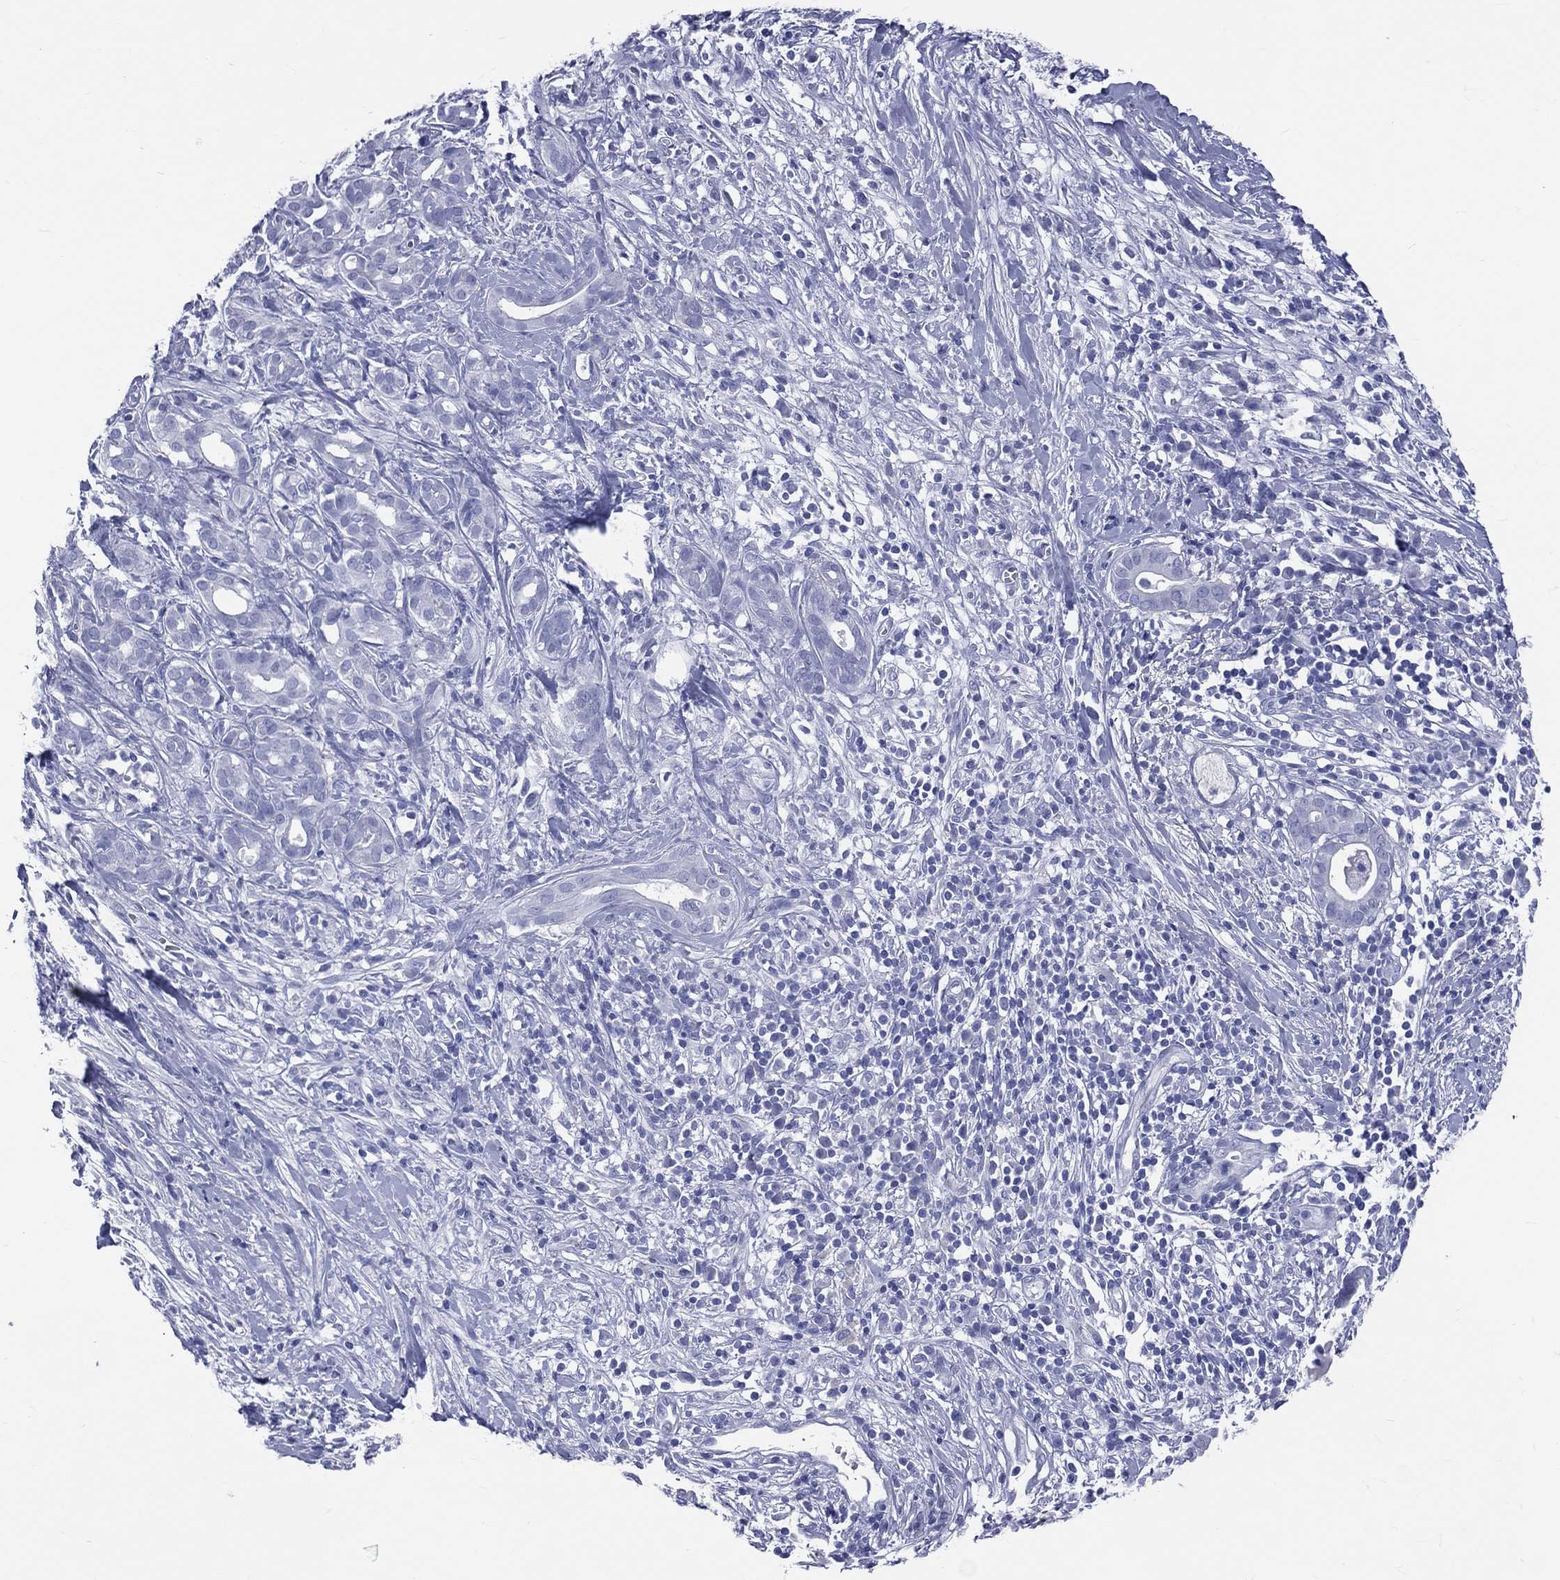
{"staining": {"intensity": "negative", "quantity": "none", "location": "none"}, "tissue": "pancreatic cancer", "cell_type": "Tumor cells", "image_type": "cancer", "snomed": [{"axis": "morphology", "description": "Adenocarcinoma, NOS"}, {"axis": "topography", "description": "Pancreas"}], "caption": "Tumor cells are negative for protein expression in human pancreatic cancer (adenocarcinoma).", "gene": "CYLC1", "patient": {"sex": "male", "age": 61}}